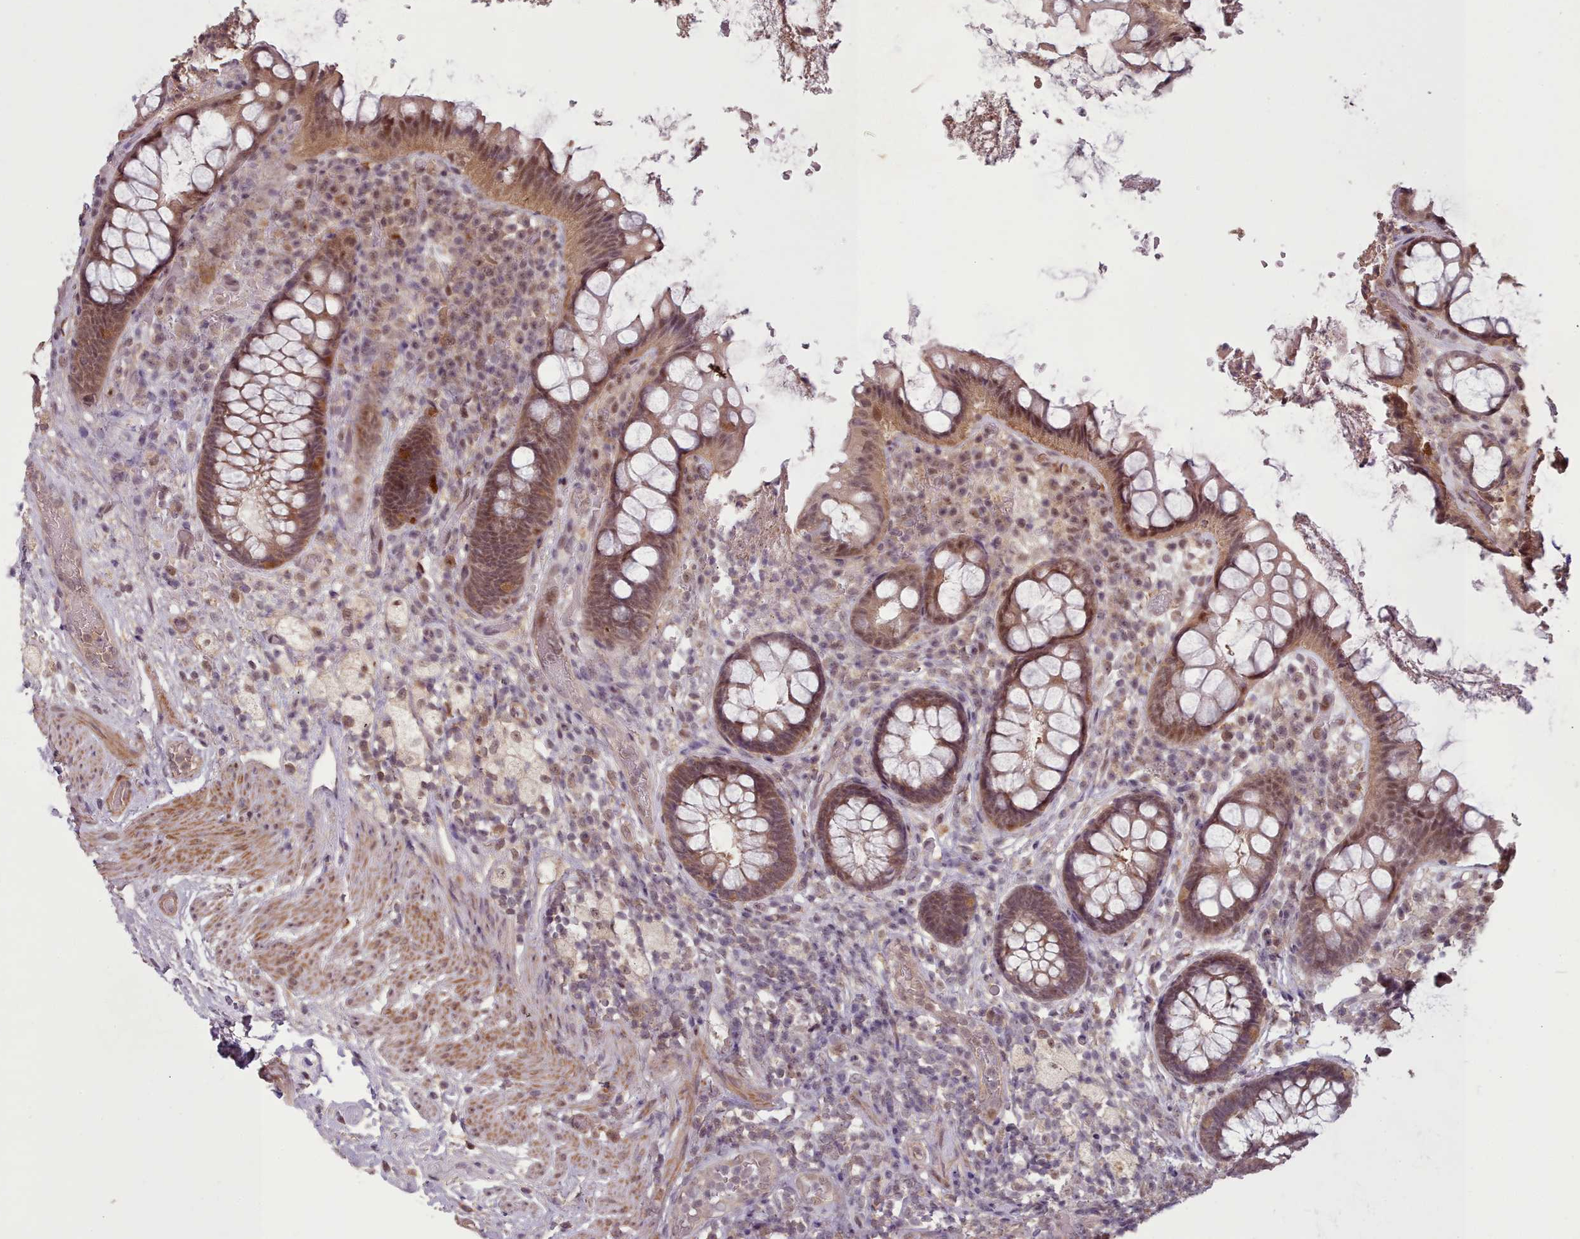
{"staining": {"intensity": "moderate", "quantity": ">75%", "location": "cytoplasmic/membranous,nuclear"}, "tissue": "rectum", "cell_type": "Glandular cells", "image_type": "normal", "snomed": [{"axis": "morphology", "description": "Normal tissue, NOS"}, {"axis": "topography", "description": "Rectum"}, {"axis": "topography", "description": "Peripheral nerve tissue"}], "caption": "Immunohistochemical staining of benign rectum demonstrates moderate cytoplasmic/membranous,nuclear protein expression in approximately >75% of glandular cells. (DAB (3,3'-diaminobenzidine) IHC, brown staining for protein, blue staining for nuclei).", "gene": "CDC6", "patient": {"sex": "female", "age": 69}}